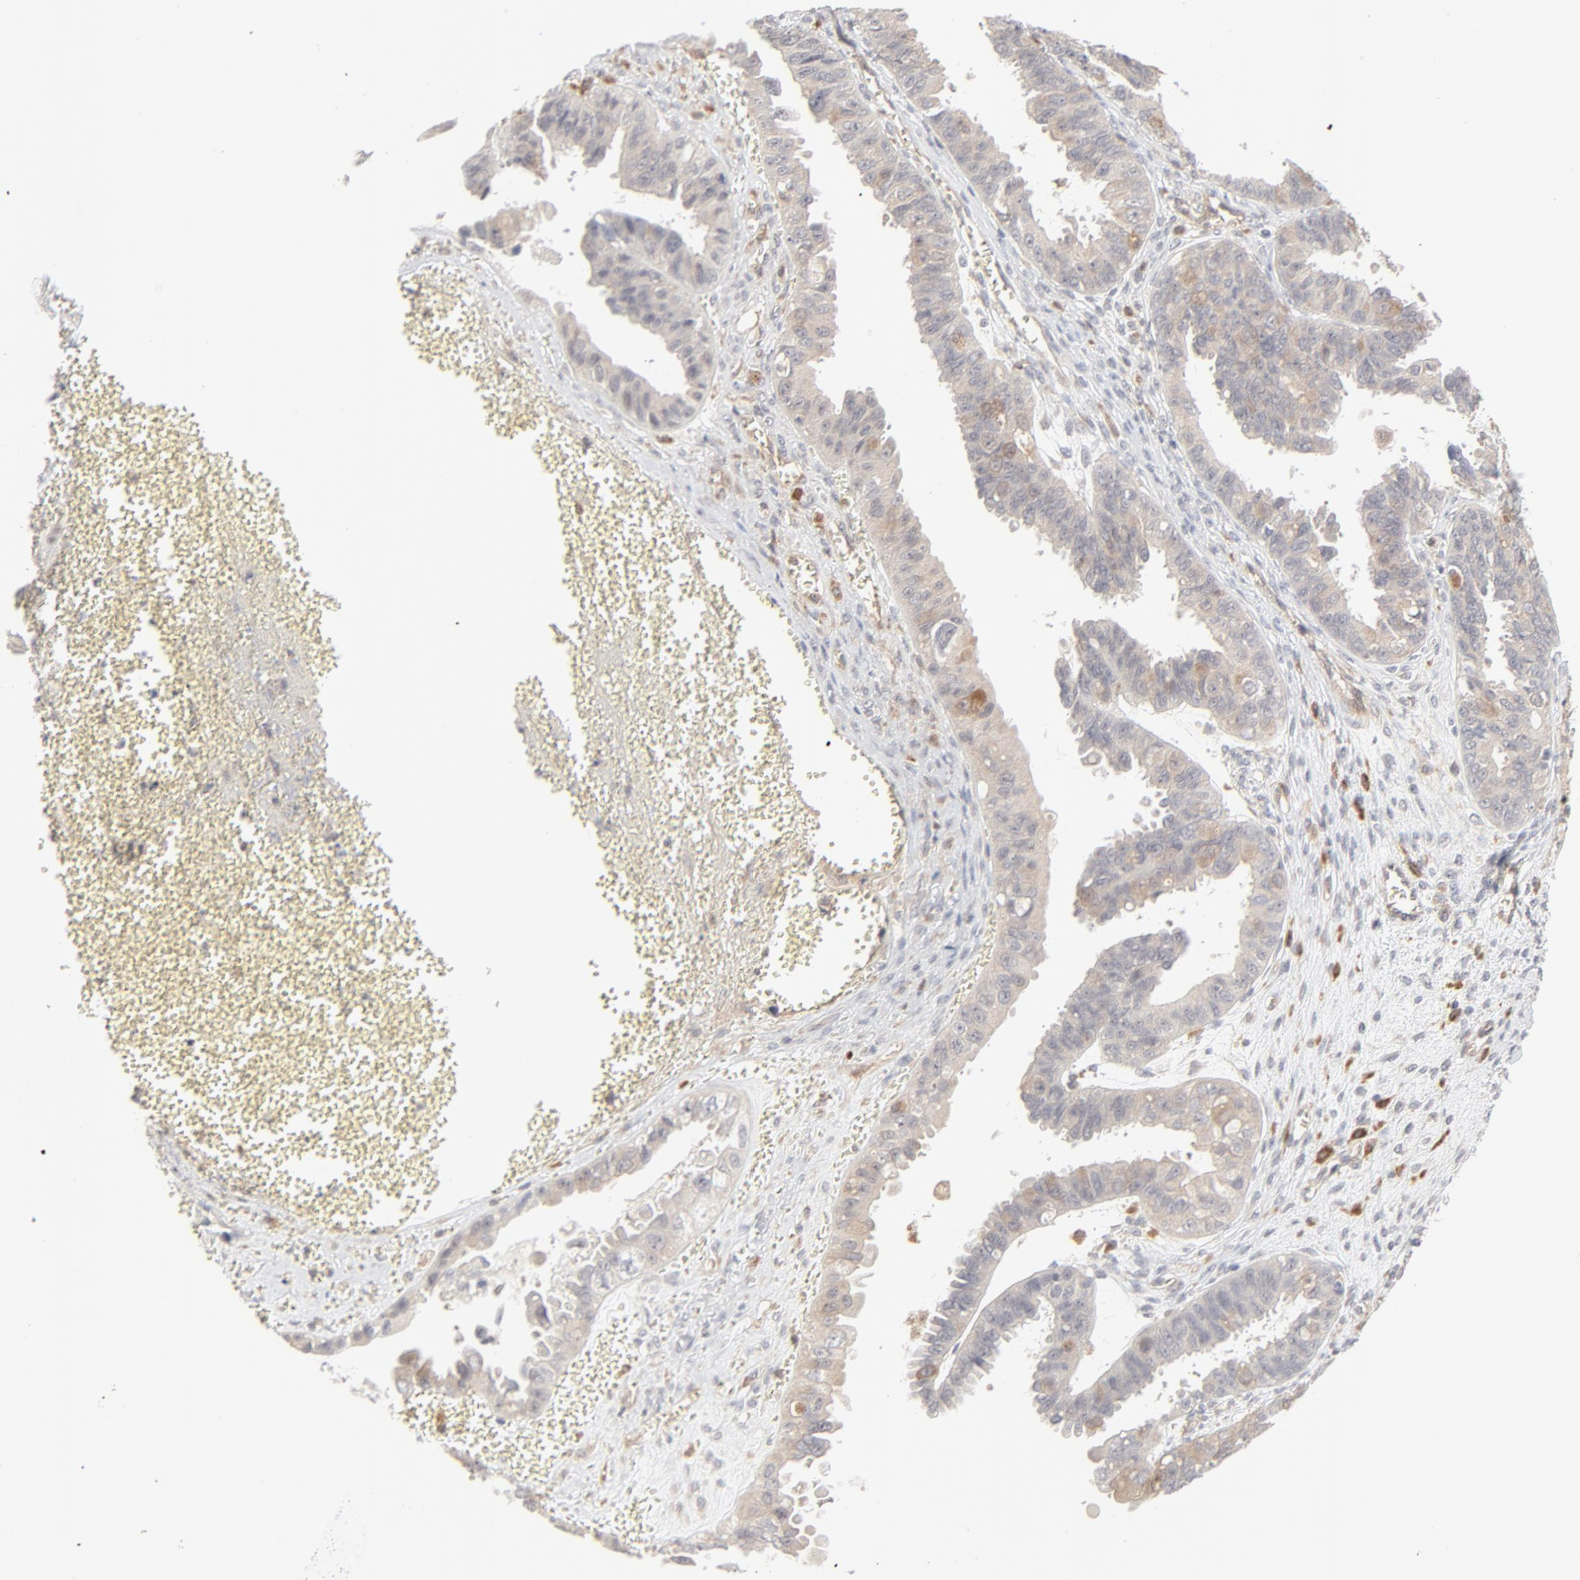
{"staining": {"intensity": "weak", "quantity": "25%-75%", "location": "cytoplasmic/membranous"}, "tissue": "ovarian cancer", "cell_type": "Tumor cells", "image_type": "cancer", "snomed": [{"axis": "morphology", "description": "Carcinoma, endometroid"}, {"axis": "topography", "description": "Ovary"}], "caption": "Approximately 25%-75% of tumor cells in ovarian endometroid carcinoma display weak cytoplasmic/membranous protein positivity as visualized by brown immunohistochemical staining.", "gene": "RAB5C", "patient": {"sex": "female", "age": 85}}